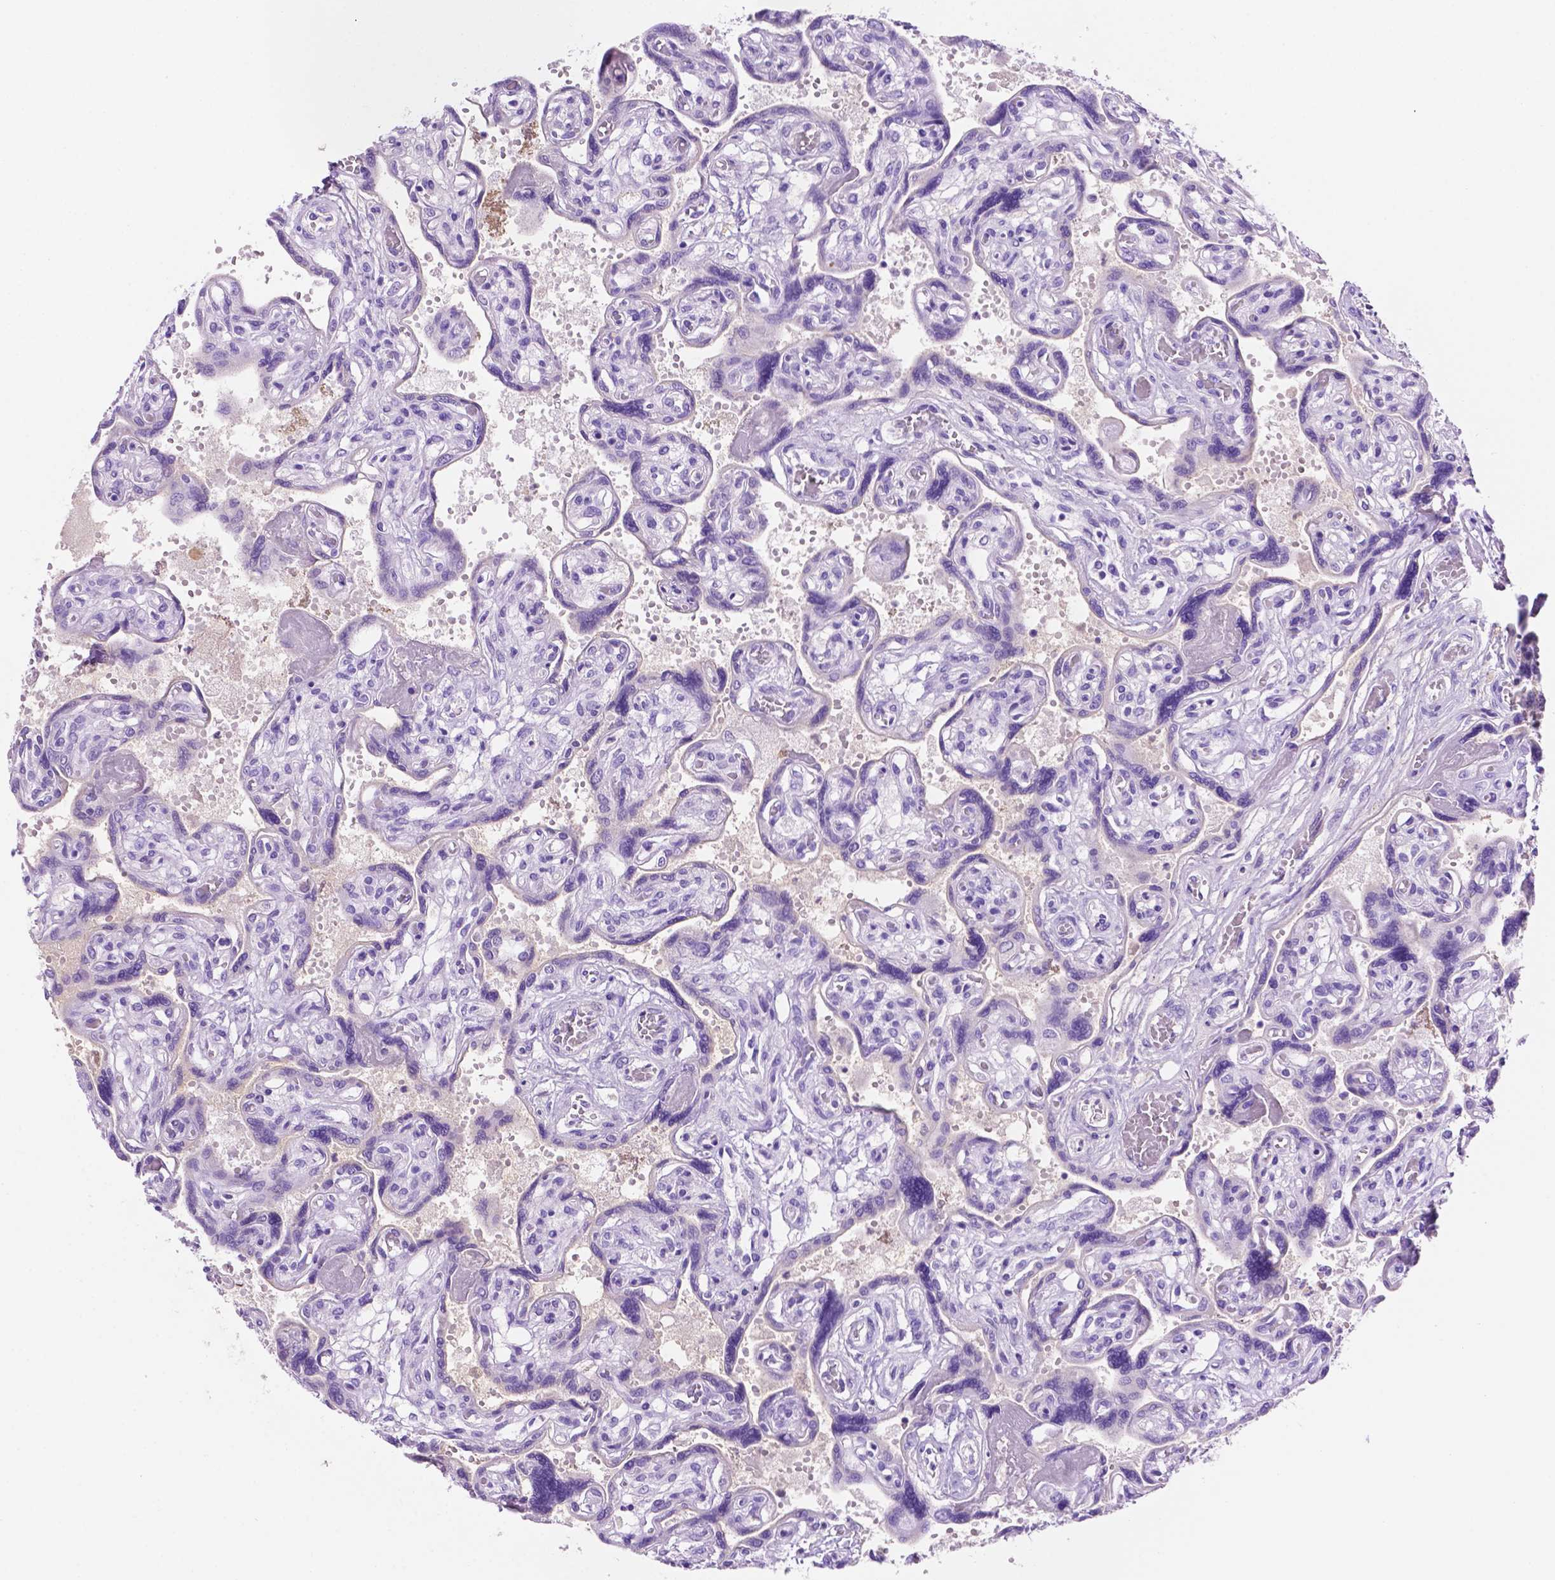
{"staining": {"intensity": "negative", "quantity": "none", "location": "none"}, "tissue": "placenta", "cell_type": "Decidual cells", "image_type": "normal", "snomed": [{"axis": "morphology", "description": "Normal tissue, NOS"}, {"axis": "topography", "description": "Placenta"}], "caption": "DAB immunohistochemical staining of unremarkable human placenta exhibits no significant positivity in decidual cells.", "gene": "FOXB2", "patient": {"sex": "female", "age": 32}}